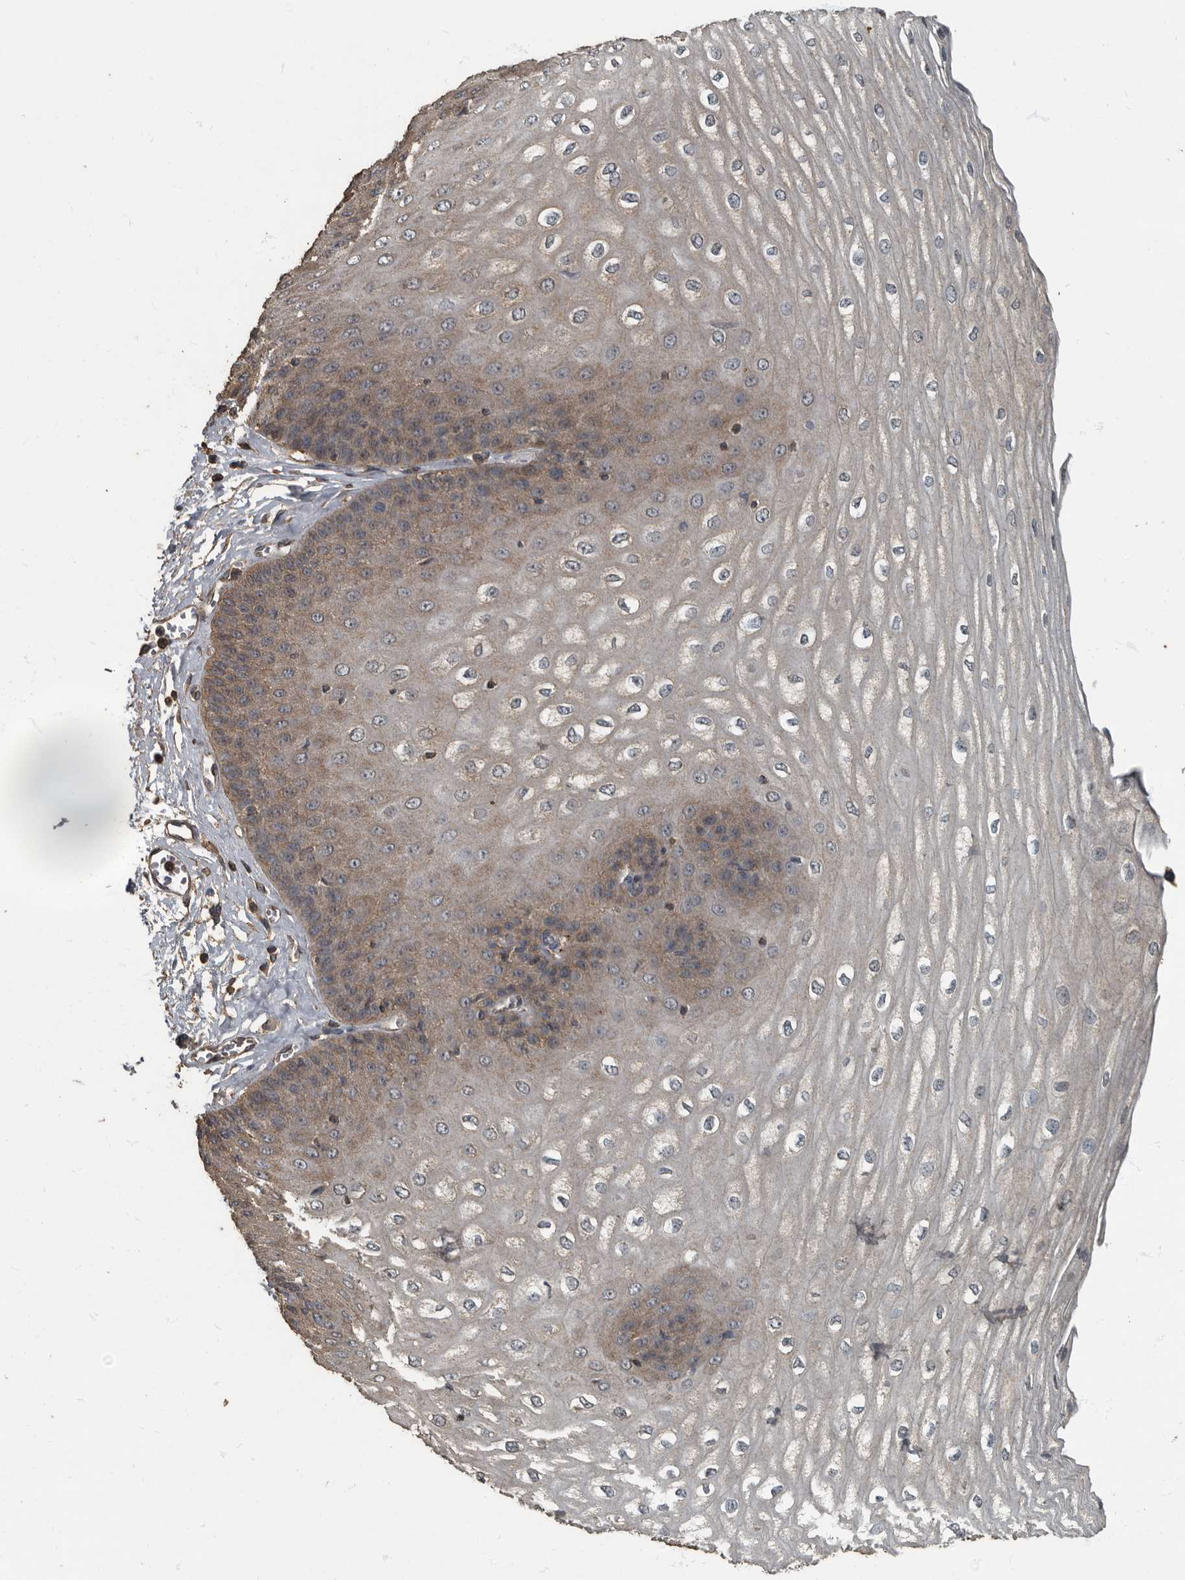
{"staining": {"intensity": "weak", "quantity": "25%-75%", "location": "cytoplasmic/membranous"}, "tissue": "esophagus", "cell_type": "Squamous epithelial cells", "image_type": "normal", "snomed": [{"axis": "morphology", "description": "Normal tissue, NOS"}, {"axis": "topography", "description": "Esophagus"}], "caption": "The histopathology image displays a brown stain indicating the presence of a protein in the cytoplasmic/membranous of squamous epithelial cells in esophagus. The protein is shown in brown color, while the nuclei are stained blue.", "gene": "IL15RA", "patient": {"sex": "male", "age": 60}}